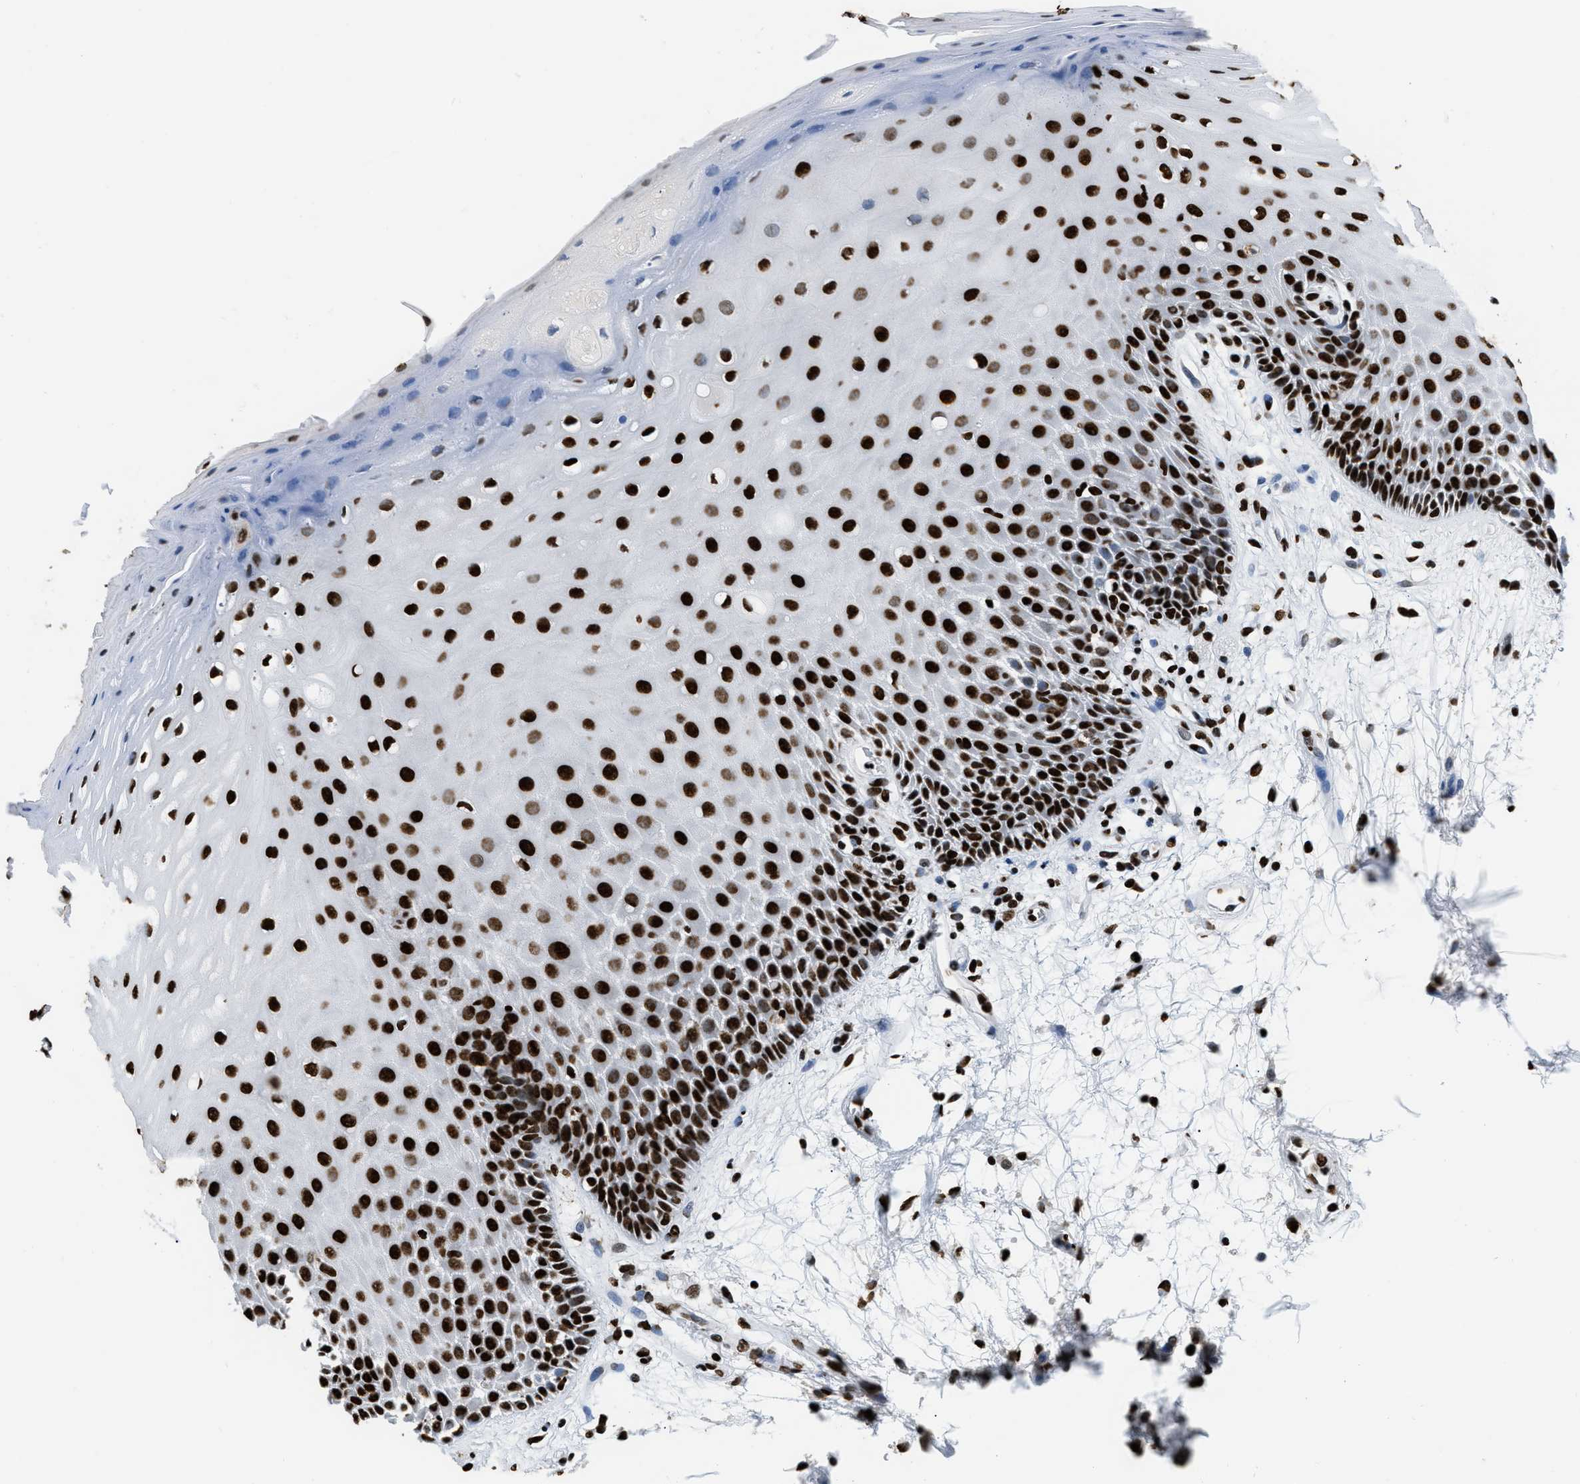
{"staining": {"intensity": "strong", "quantity": ">75%", "location": "nuclear"}, "tissue": "oral mucosa", "cell_type": "Squamous epithelial cells", "image_type": "normal", "snomed": [{"axis": "morphology", "description": "Normal tissue, NOS"}, {"axis": "morphology", "description": "Squamous cell carcinoma, NOS"}, {"axis": "topography", "description": "Skeletal muscle"}, {"axis": "topography", "description": "Oral tissue"}, {"axis": "topography", "description": "Head-Neck"}], "caption": "A high-resolution photomicrograph shows immunohistochemistry staining of unremarkable oral mucosa, which reveals strong nuclear staining in approximately >75% of squamous epithelial cells.", "gene": "HNRNPM", "patient": {"sex": "female", "age": 84}}